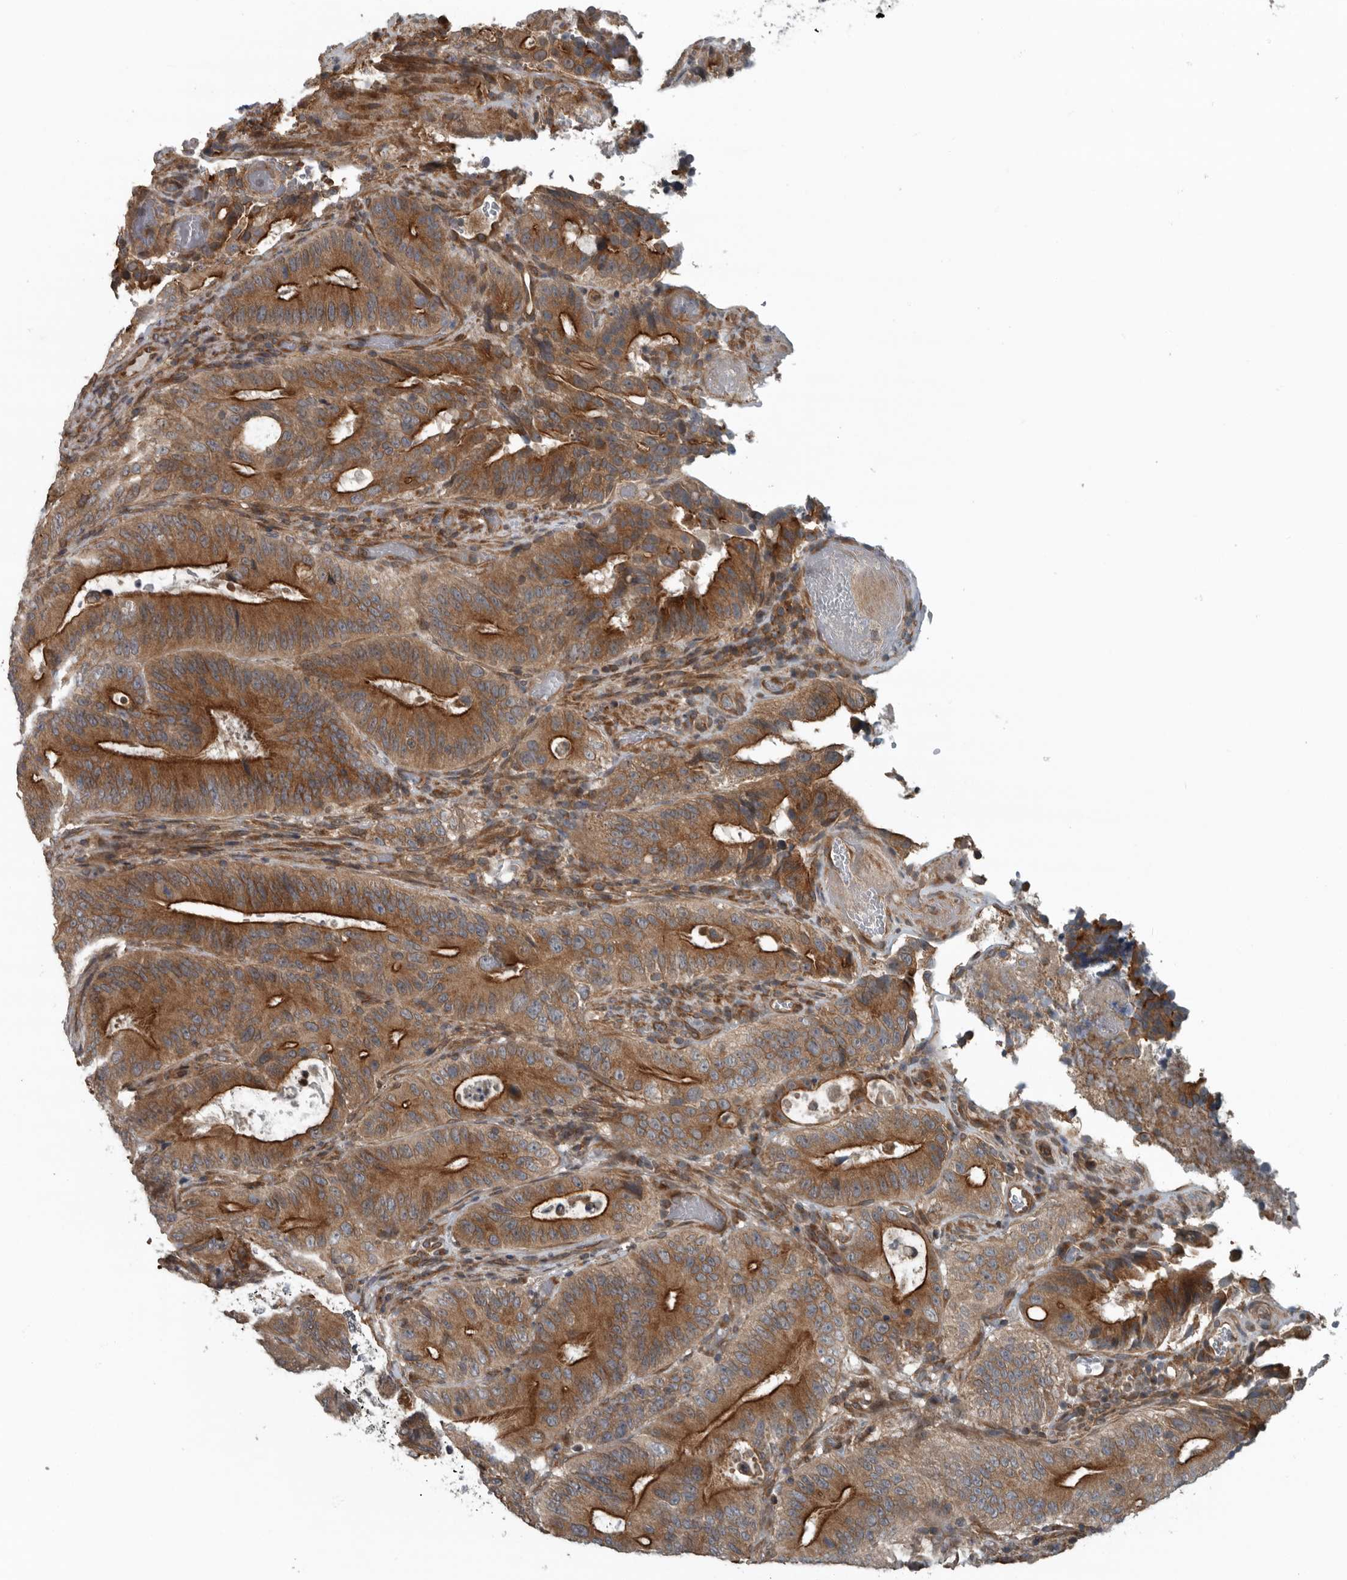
{"staining": {"intensity": "strong", "quantity": ">75%", "location": "cytoplasmic/membranous"}, "tissue": "colorectal cancer", "cell_type": "Tumor cells", "image_type": "cancer", "snomed": [{"axis": "morphology", "description": "Adenocarcinoma, NOS"}, {"axis": "topography", "description": "Colon"}], "caption": "Colorectal cancer stained with immunohistochemistry (IHC) shows strong cytoplasmic/membranous staining in approximately >75% of tumor cells.", "gene": "AMFR", "patient": {"sex": "male", "age": 83}}